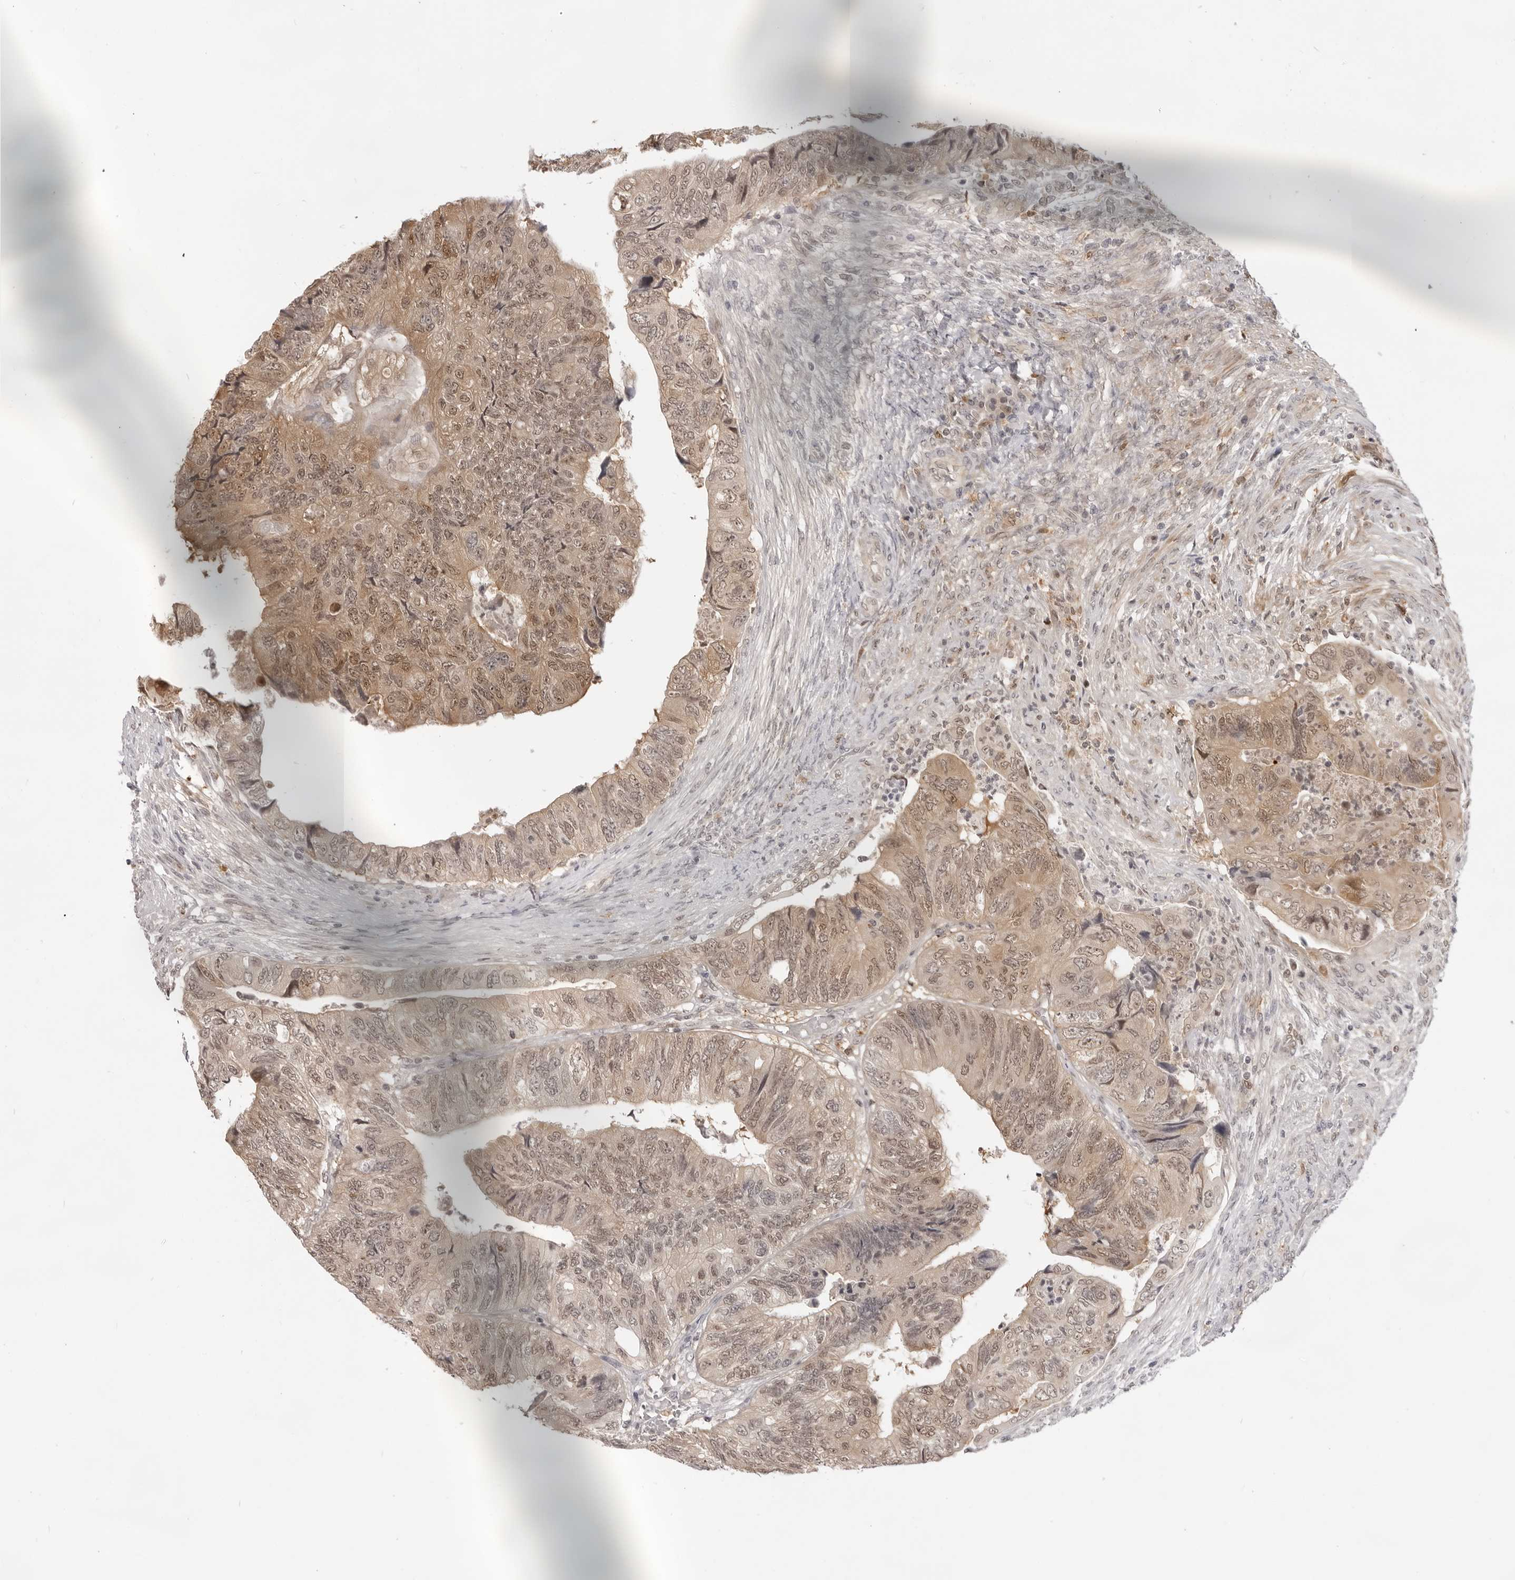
{"staining": {"intensity": "moderate", "quantity": ">75%", "location": "nuclear"}, "tissue": "colorectal cancer", "cell_type": "Tumor cells", "image_type": "cancer", "snomed": [{"axis": "morphology", "description": "Adenocarcinoma, NOS"}, {"axis": "topography", "description": "Rectum"}], "caption": "Immunohistochemical staining of colorectal cancer (adenocarcinoma) exhibits medium levels of moderate nuclear positivity in approximately >75% of tumor cells.", "gene": "SRGAP2", "patient": {"sex": "male", "age": 63}}